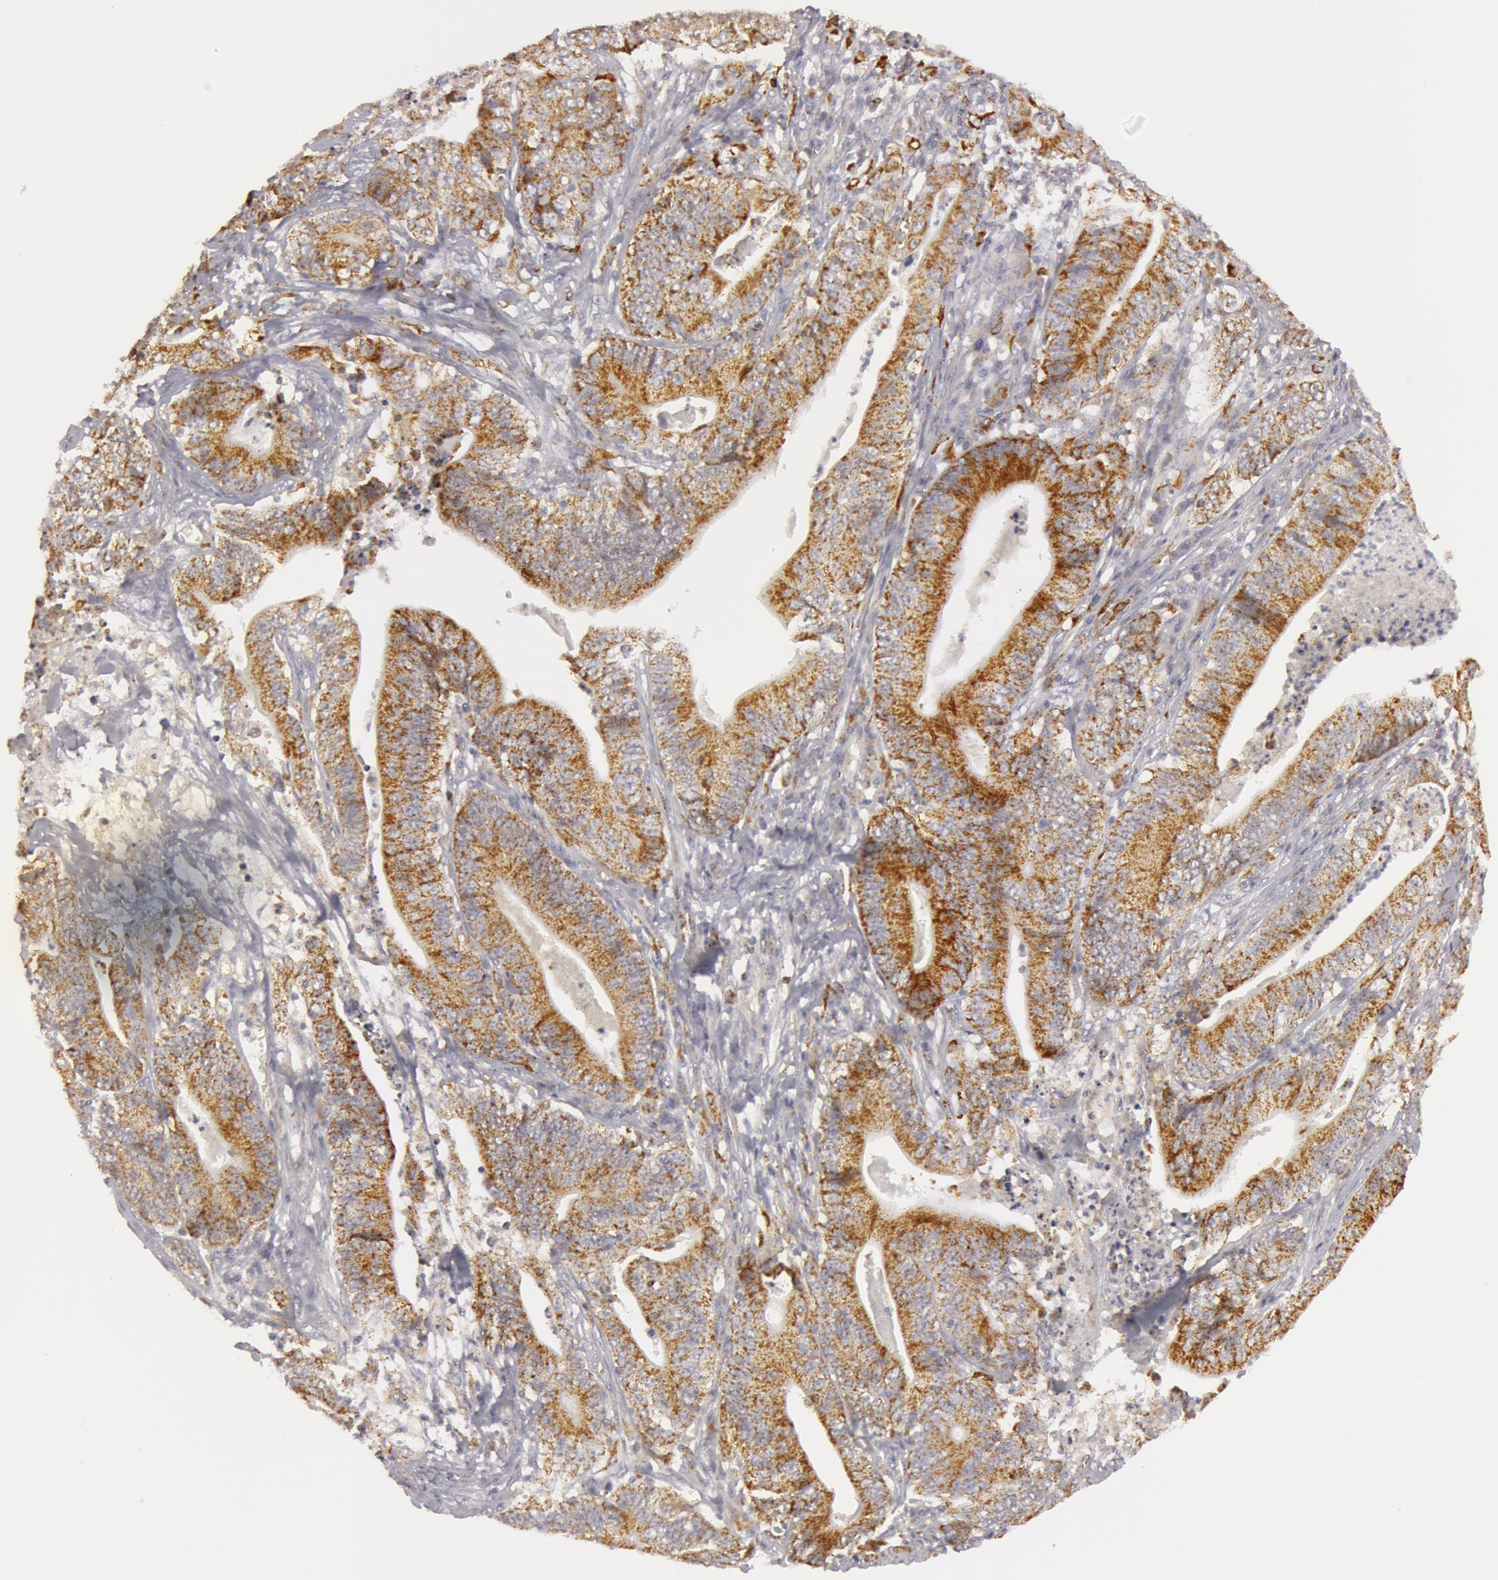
{"staining": {"intensity": "moderate", "quantity": ">75%", "location": "cytoplasmic/membranous"}, "tissue": "stomach cancer", "cell_type": "Tumor cells", "image_type": "cancer", "snomed": [{"axis": "morphology", "description": "Adenocarcinoma, NOS"}, {"axis": "topography", "description": "Stomach, lower"}], "caption": "Protein expression analysis of stomach cancer (adenocarcinoma) shows moderate cytoplasmic/membranous expression in about >75% of tumor cells.", "gene": "C7", "patient": {"sex": "female", "age": 86}}